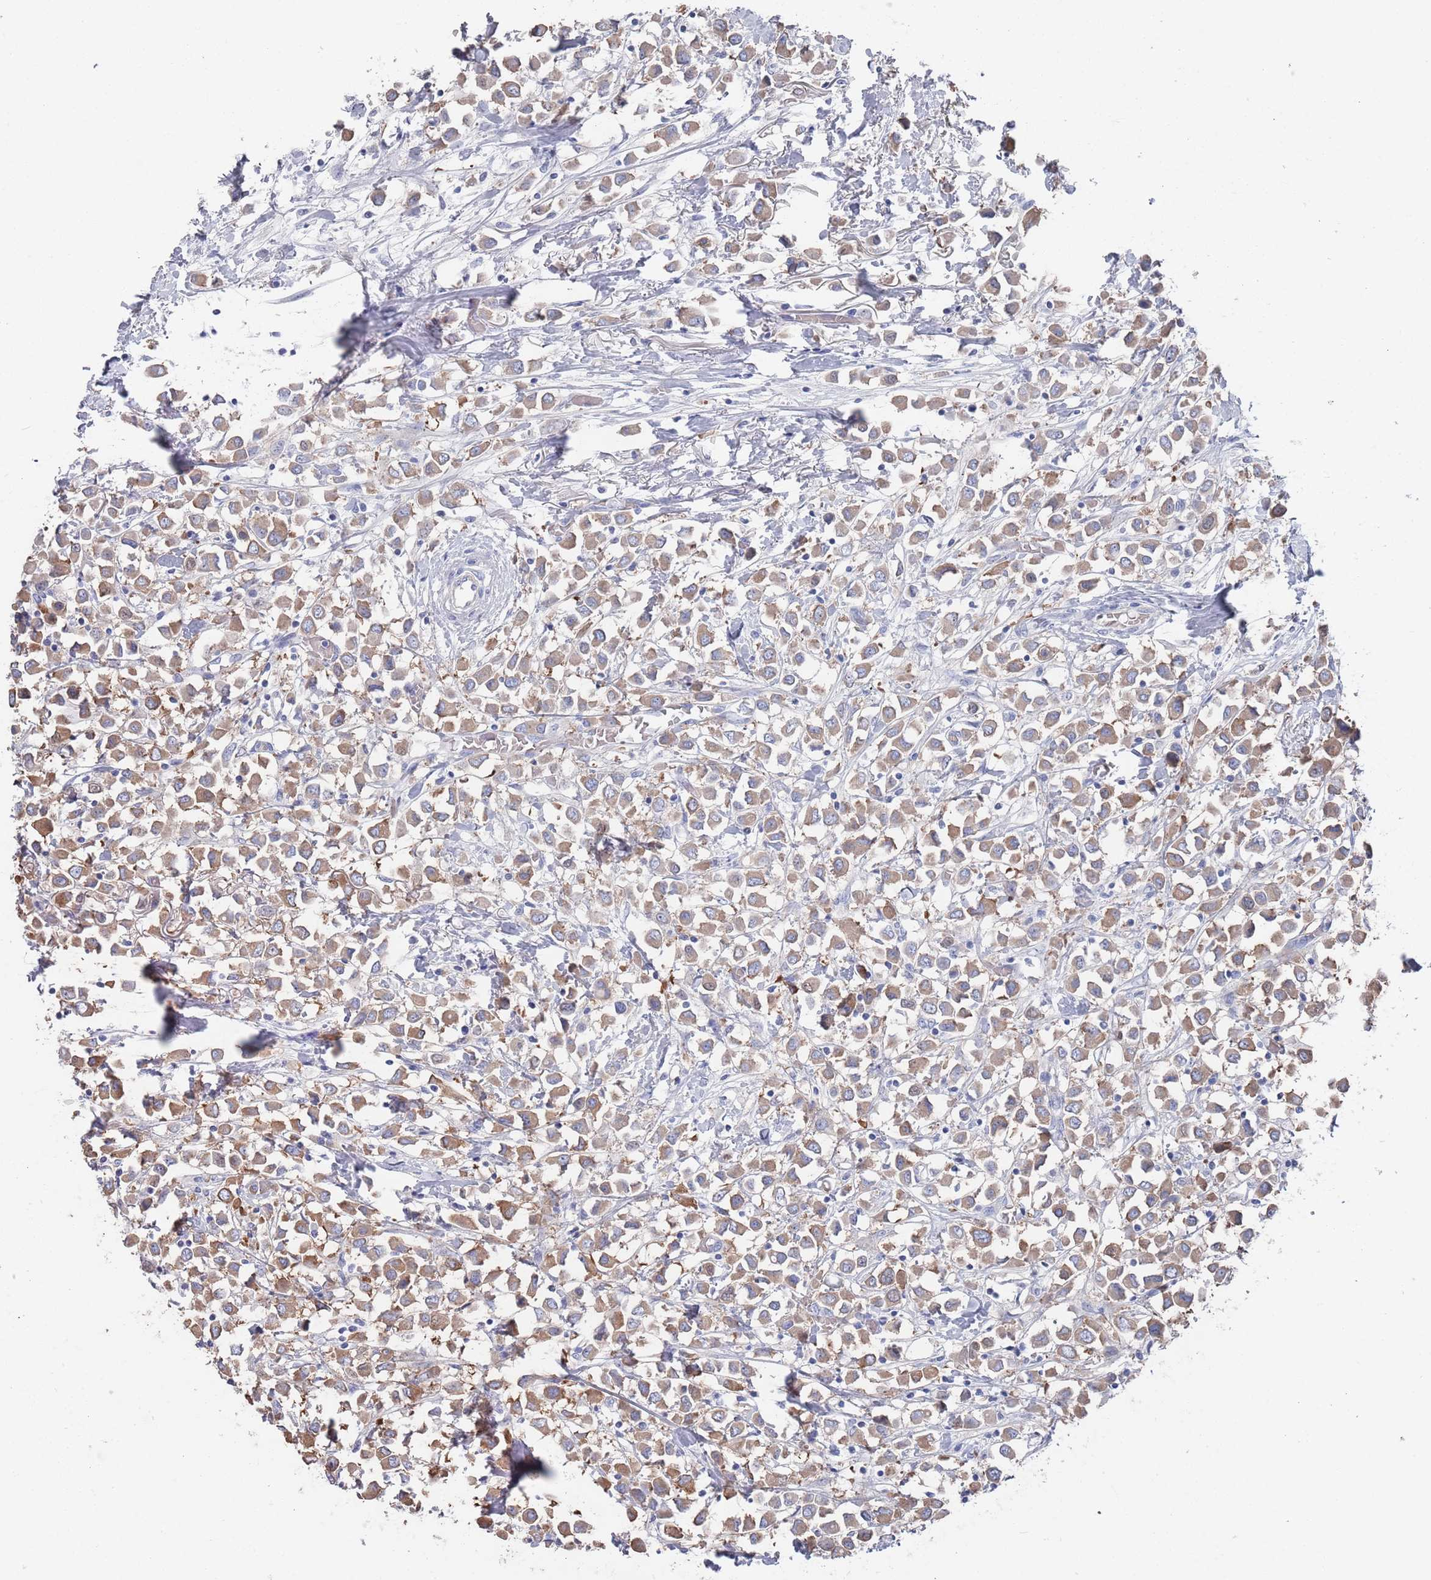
{"staining": {"intensity": "moderate", "quantity": "25%-75%", "location": "cytoplasmic/membranous"}, "tissue": "breast cancer", "cell_type": "Tumor cells", "image_type": "cancer", "snomed": [{"axis": "morphology", "description": "Duct carcinoma"}, {"axis": "topography", "description": "Breast"}], "caption": "High-magnification brightfield microscopy of breast cancer (invasive ductal carcinoma) stained with DAB (brown) and counterstained with hematoxylin (blue). tumor cells exhibit moderate cytoplasmic/membranous positivity is identified in approximately25%-75% of cells. (DAB IHC with brightfield microscopy, high magnification).", "gene": "TMCO3", "patient": {"sex": "female", "age": 61}}